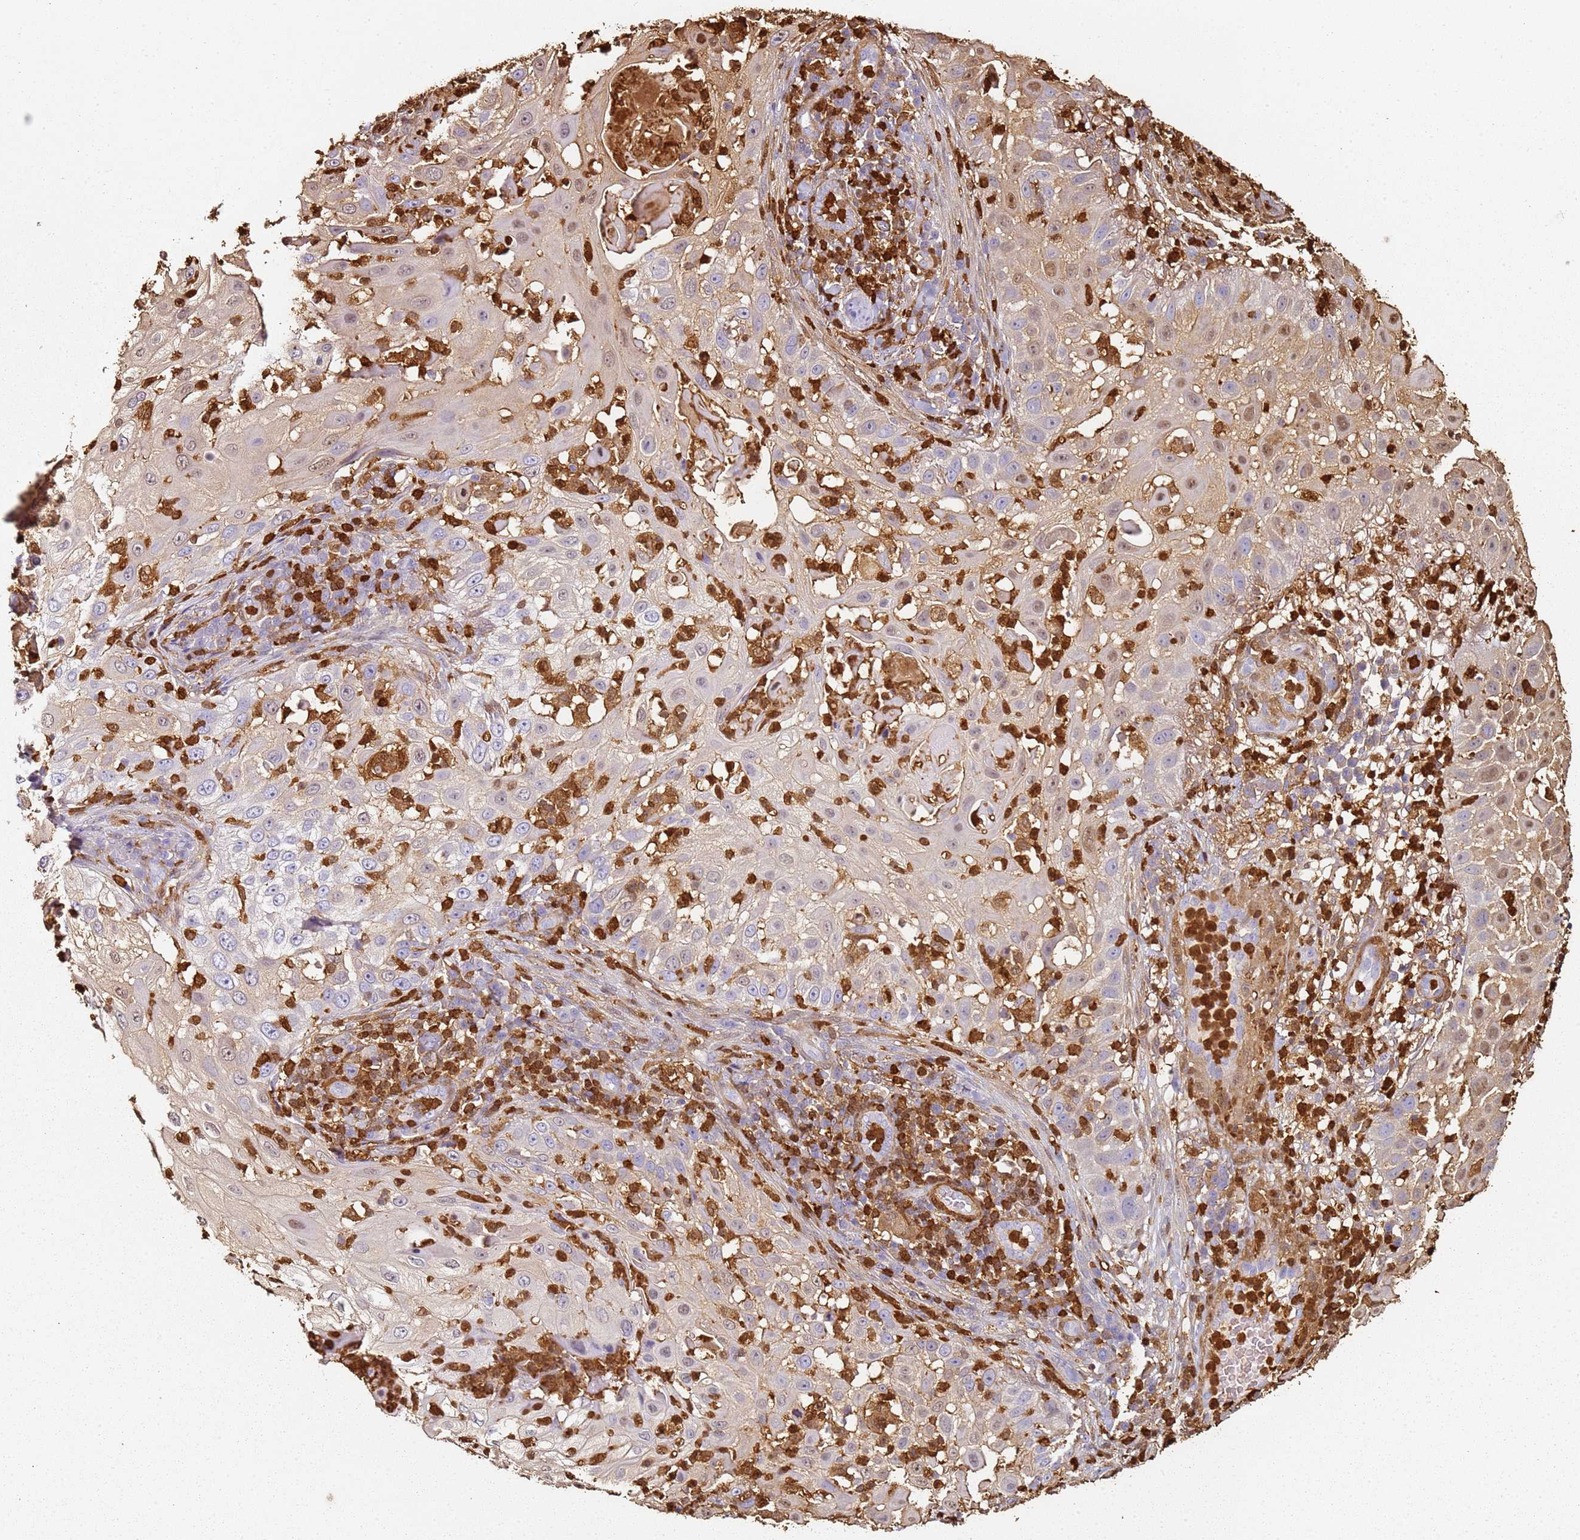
{"staining": {"intensity": "moderate", "quantity": "<25%", "location": "nuclear"}, "tissue": "skin cancer", "cell_type": "Tumor cells", "image_type": "cancer", "snomed": [{"axis": "morphology", "description": "Squamous cell carcinoma, NOS"}, {"axis": "topography", "description": "Skin"}], "caption": "A high-resolution micrograph shows IHC staining of skin squamous cell carcinoma, which shows moderate nuclear positivity in about <25% of tumor cells.", "gene": "S100A4", "patient": {"sex": "female", "age": 44}}